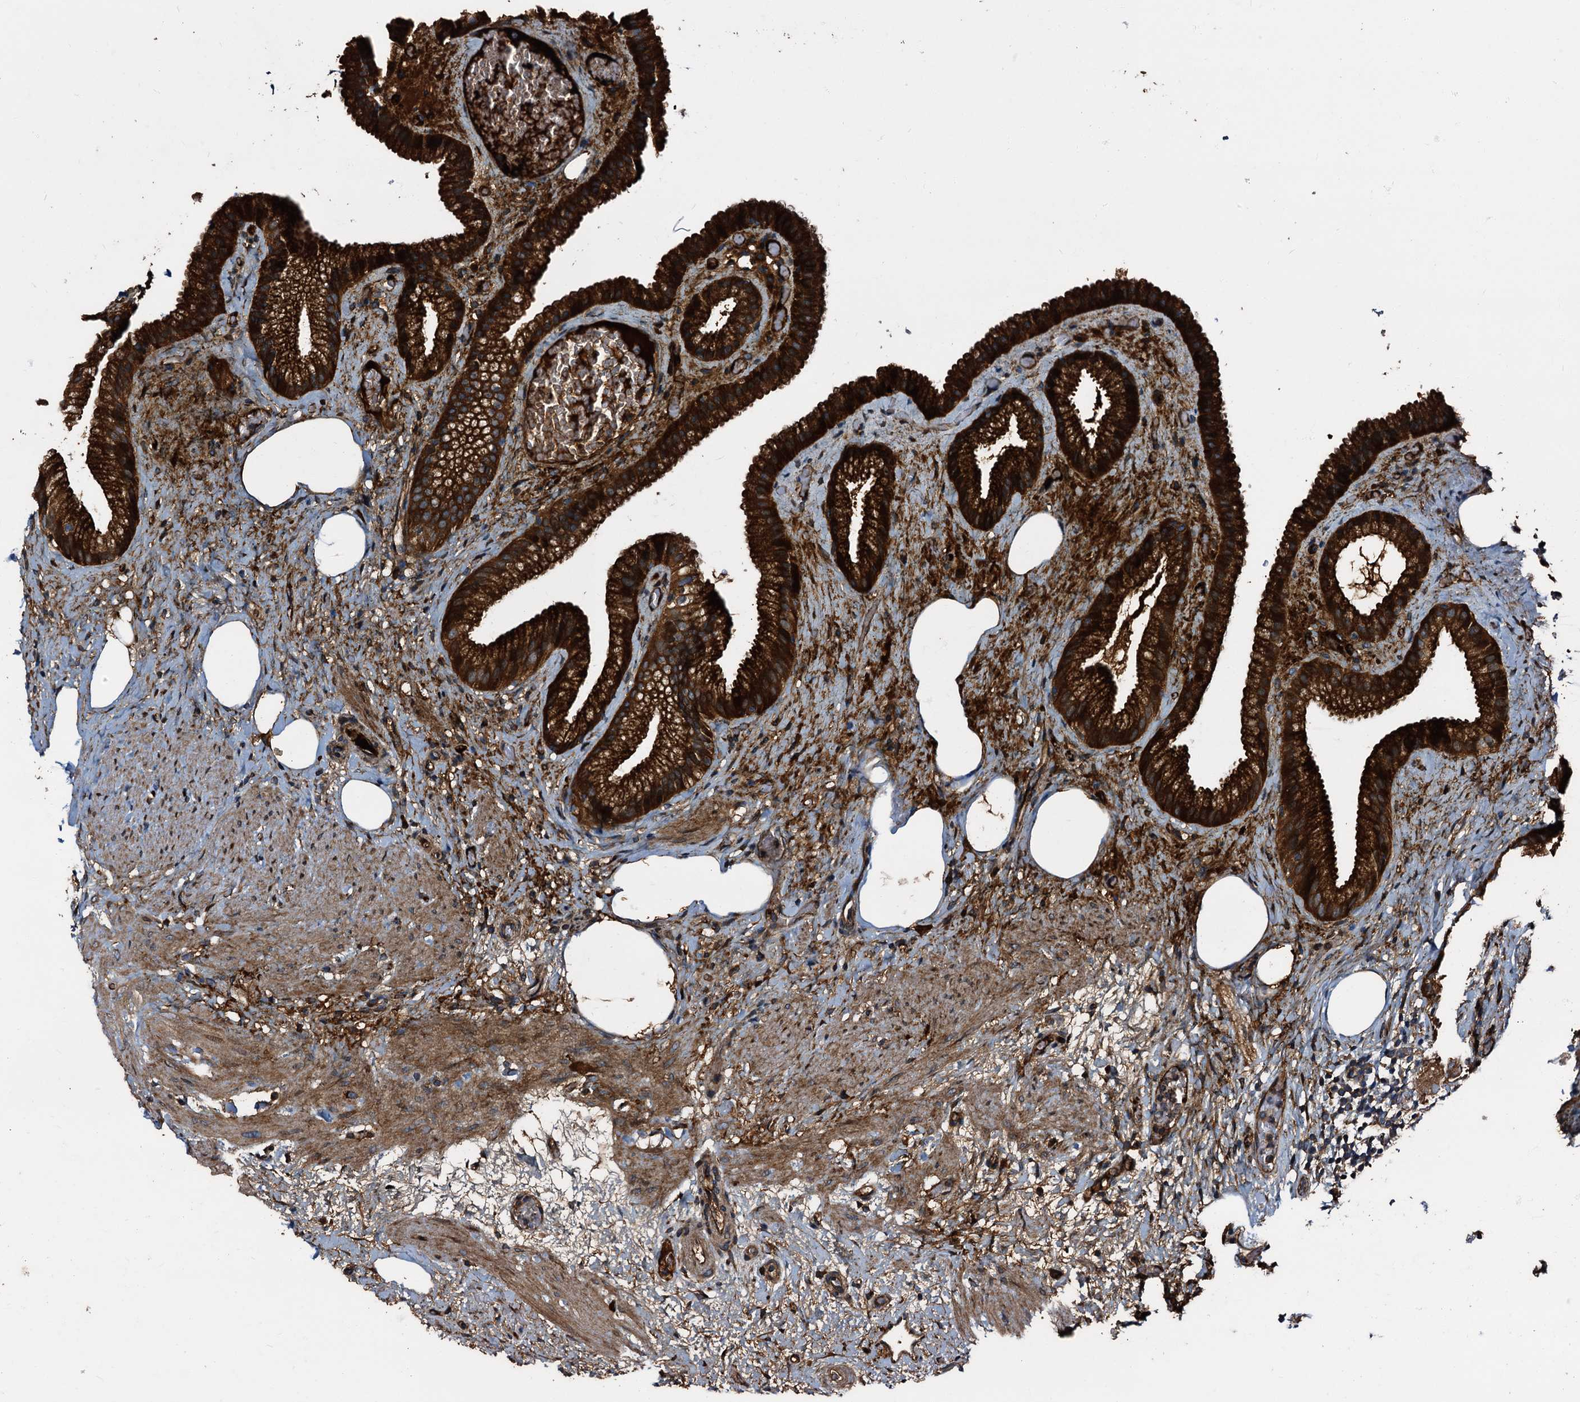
{"staining": {"intensity": "strong", "quantity": ">75%", "location": "cytoplasmic/membranous"}, "tissue": "gallbladder", "cell_type": "Glandular cells", "image_type": "normal", "snomed": [{"axis": "morphology", "description": "Normal tissue, NOS"}, {"axis": "morphology", "description": "Inflammation, NOS"}, {"axis": "topography", "description": "Gallbladder"}], "caption": "IHC micrograph of unremarkable gallbladder stained for a protein (brown), which exhibits high levels of strong cytoplasmic/membranous staining in about >75% of glandular cells.", "gene": "PEX5", "patient": {"sex": "male", "age": 51}}